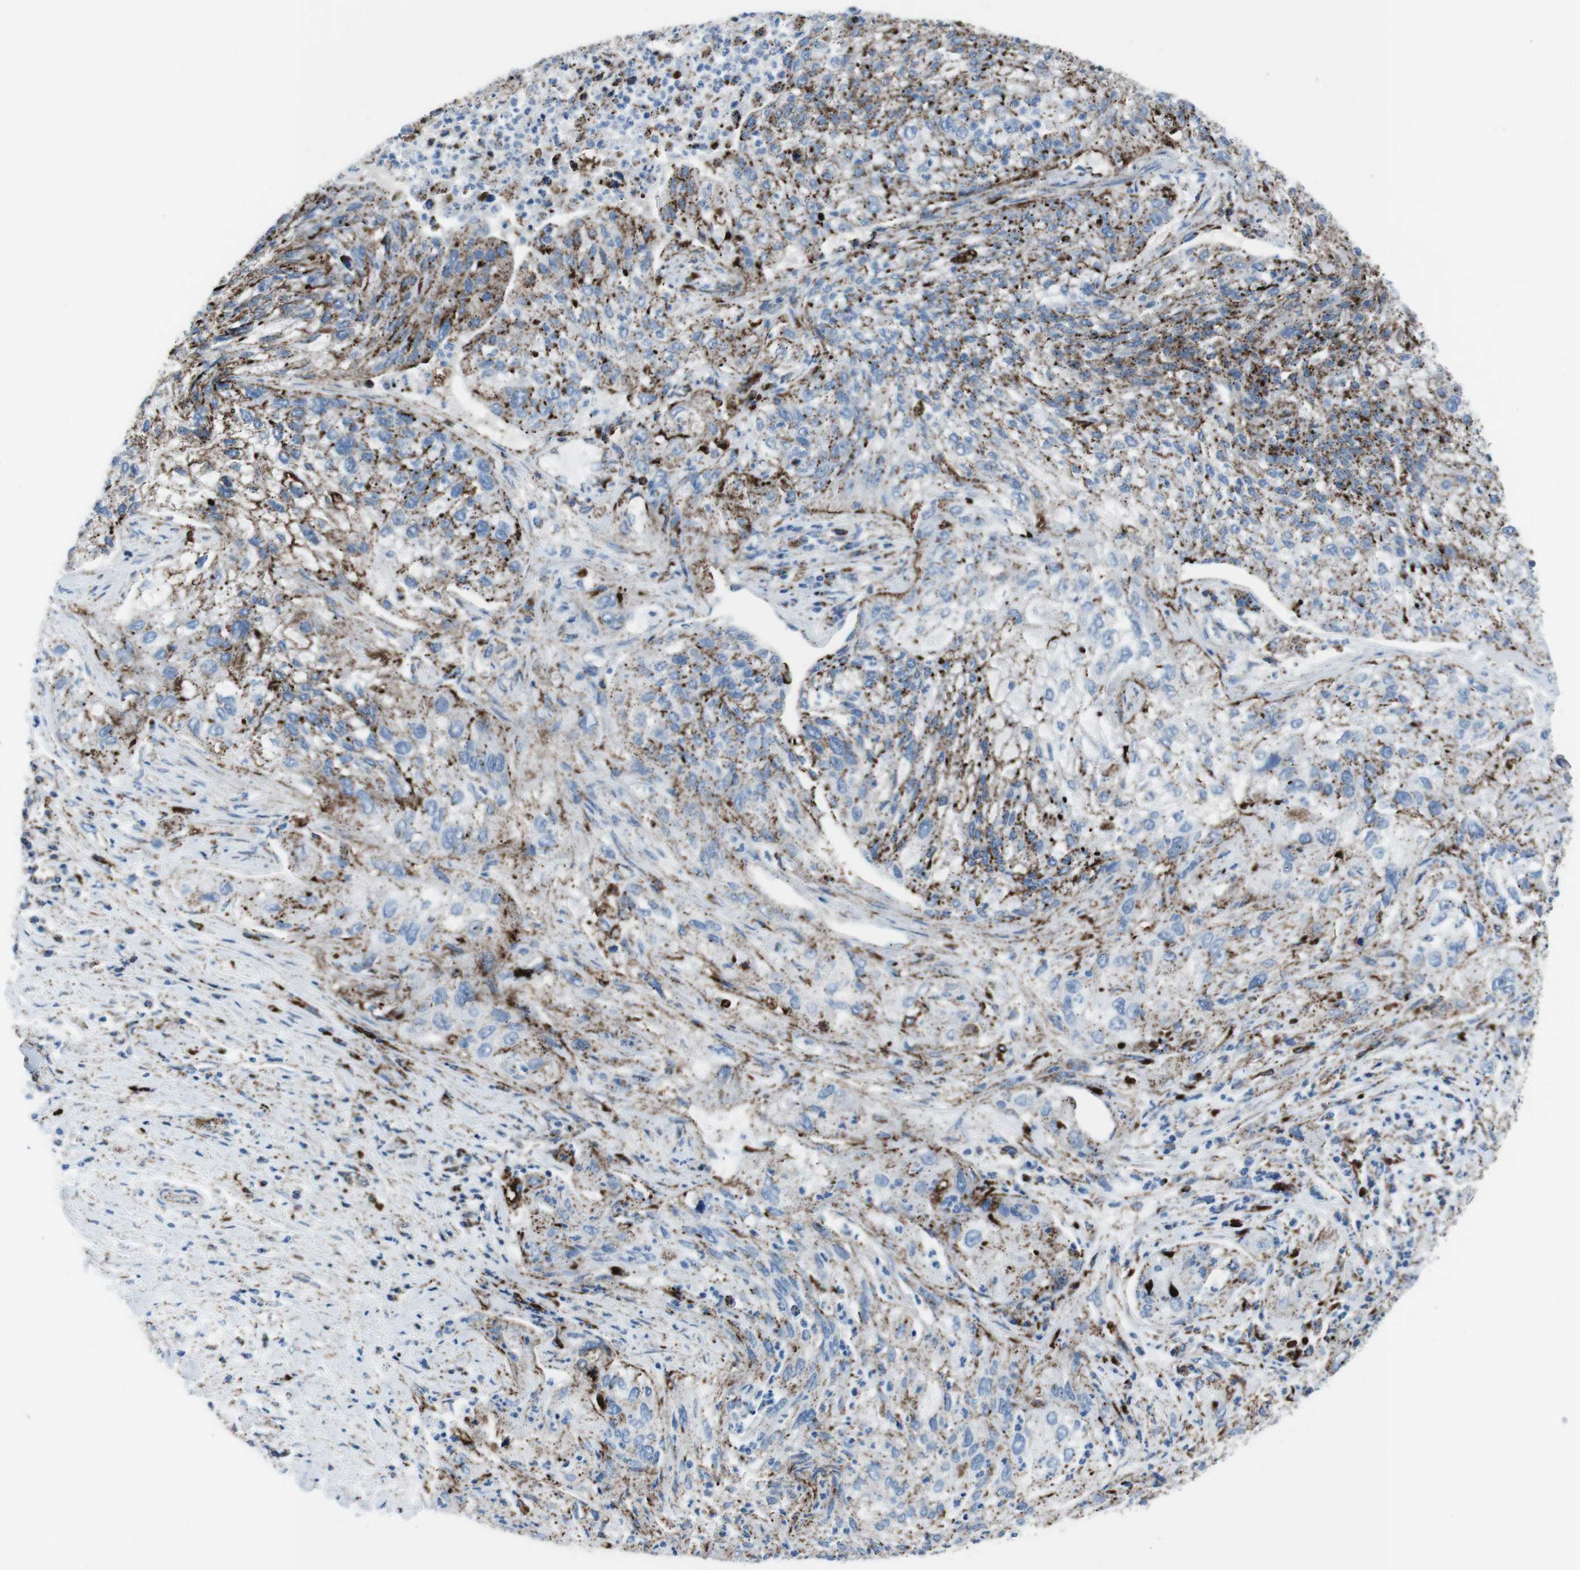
{"staining": {"intensity": "moderate", "quantity": "25%-75%", "location": "cytoplasmic/membranous"}, "tissue": "lung cancer", "cell_type": "Tumor cells", "image_type": "cancer", "snomed": [{"axis": "morphology", "description": "Inflammation, NOS"}, {"axis": "morphology", "description": "Squamous cell carcinoma, NOS"}, {"axis": "topography", "description": "Lymph node"}, {"axis": "topography", "description": "Soft tissue"}, {"axis": "topography", "description": "Lung"}], "caption": "Immunohistochemistry (IHC) photomicrograph of human squamous cell carcinoma (lung) stained for a protein (brown), which shows medium levels of moderate cytoplasmic/membranous positivity in about 25%-75% of tumor cells.", "gene": "SCARB2", "patient": {"sex": "male", "age": 66}}